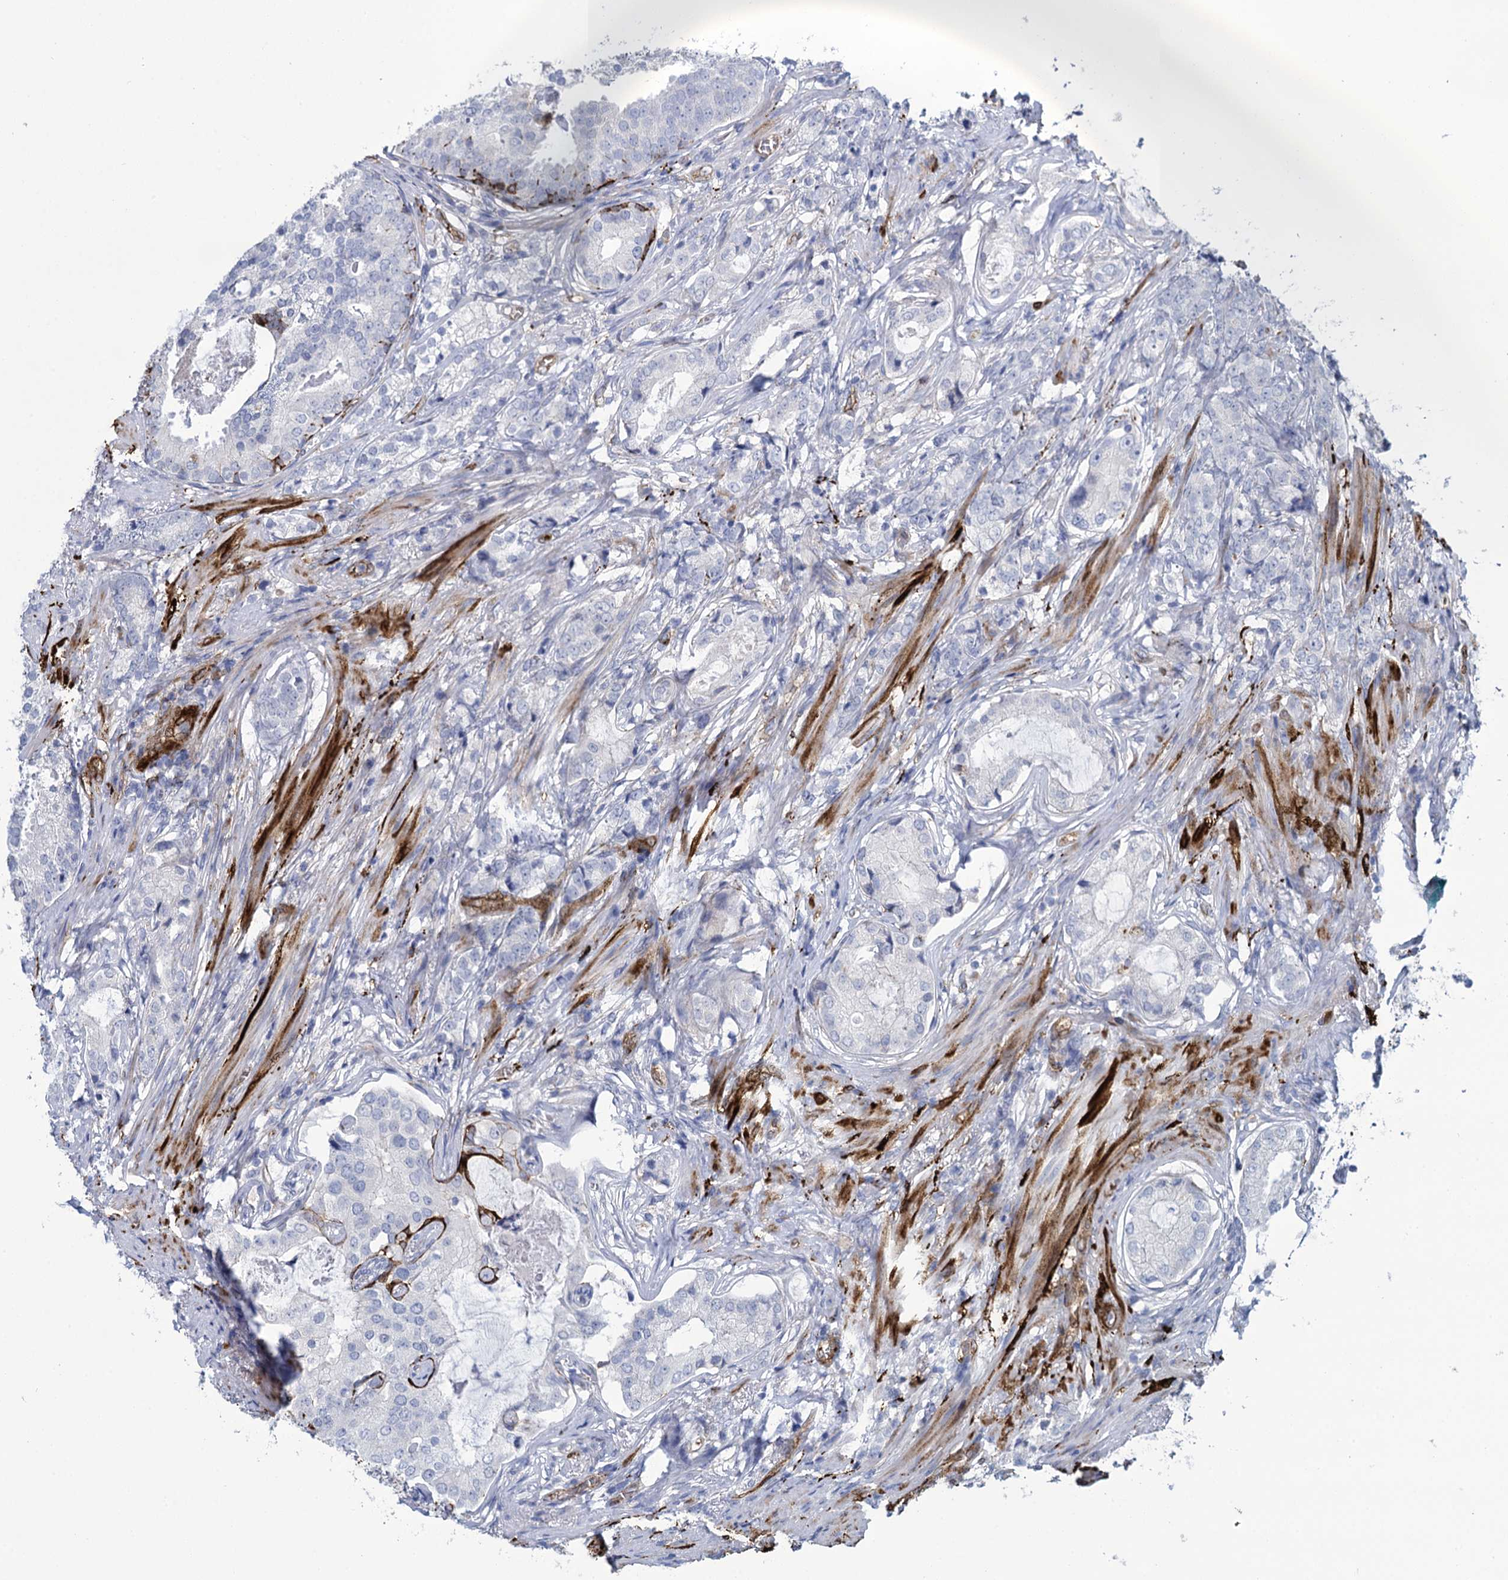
{"staining": {"intensity": "negative", "quantity": "none", "location": "none"}, "tissue": "prostate cancer", "cell_type": "Tumor cells", "image_type": "cancer", "snomed": [{"axis": "morphology", "description": "Adenocarcinoma, Low grade"}, {"axis": "topography", "description": "Prostate"}], "caption": "IHC histopathology image of prostate cancer (low-grade adenocarcinoma) stained for a protein (brown), which shows no expression in tumor cells. Brightfield microscopy of IHC stained with DAB (brown) and hematoxylin (blue), captured at high magnification.", "gene": "SNCG", "patient": {"sex": "male", "age": 71}}